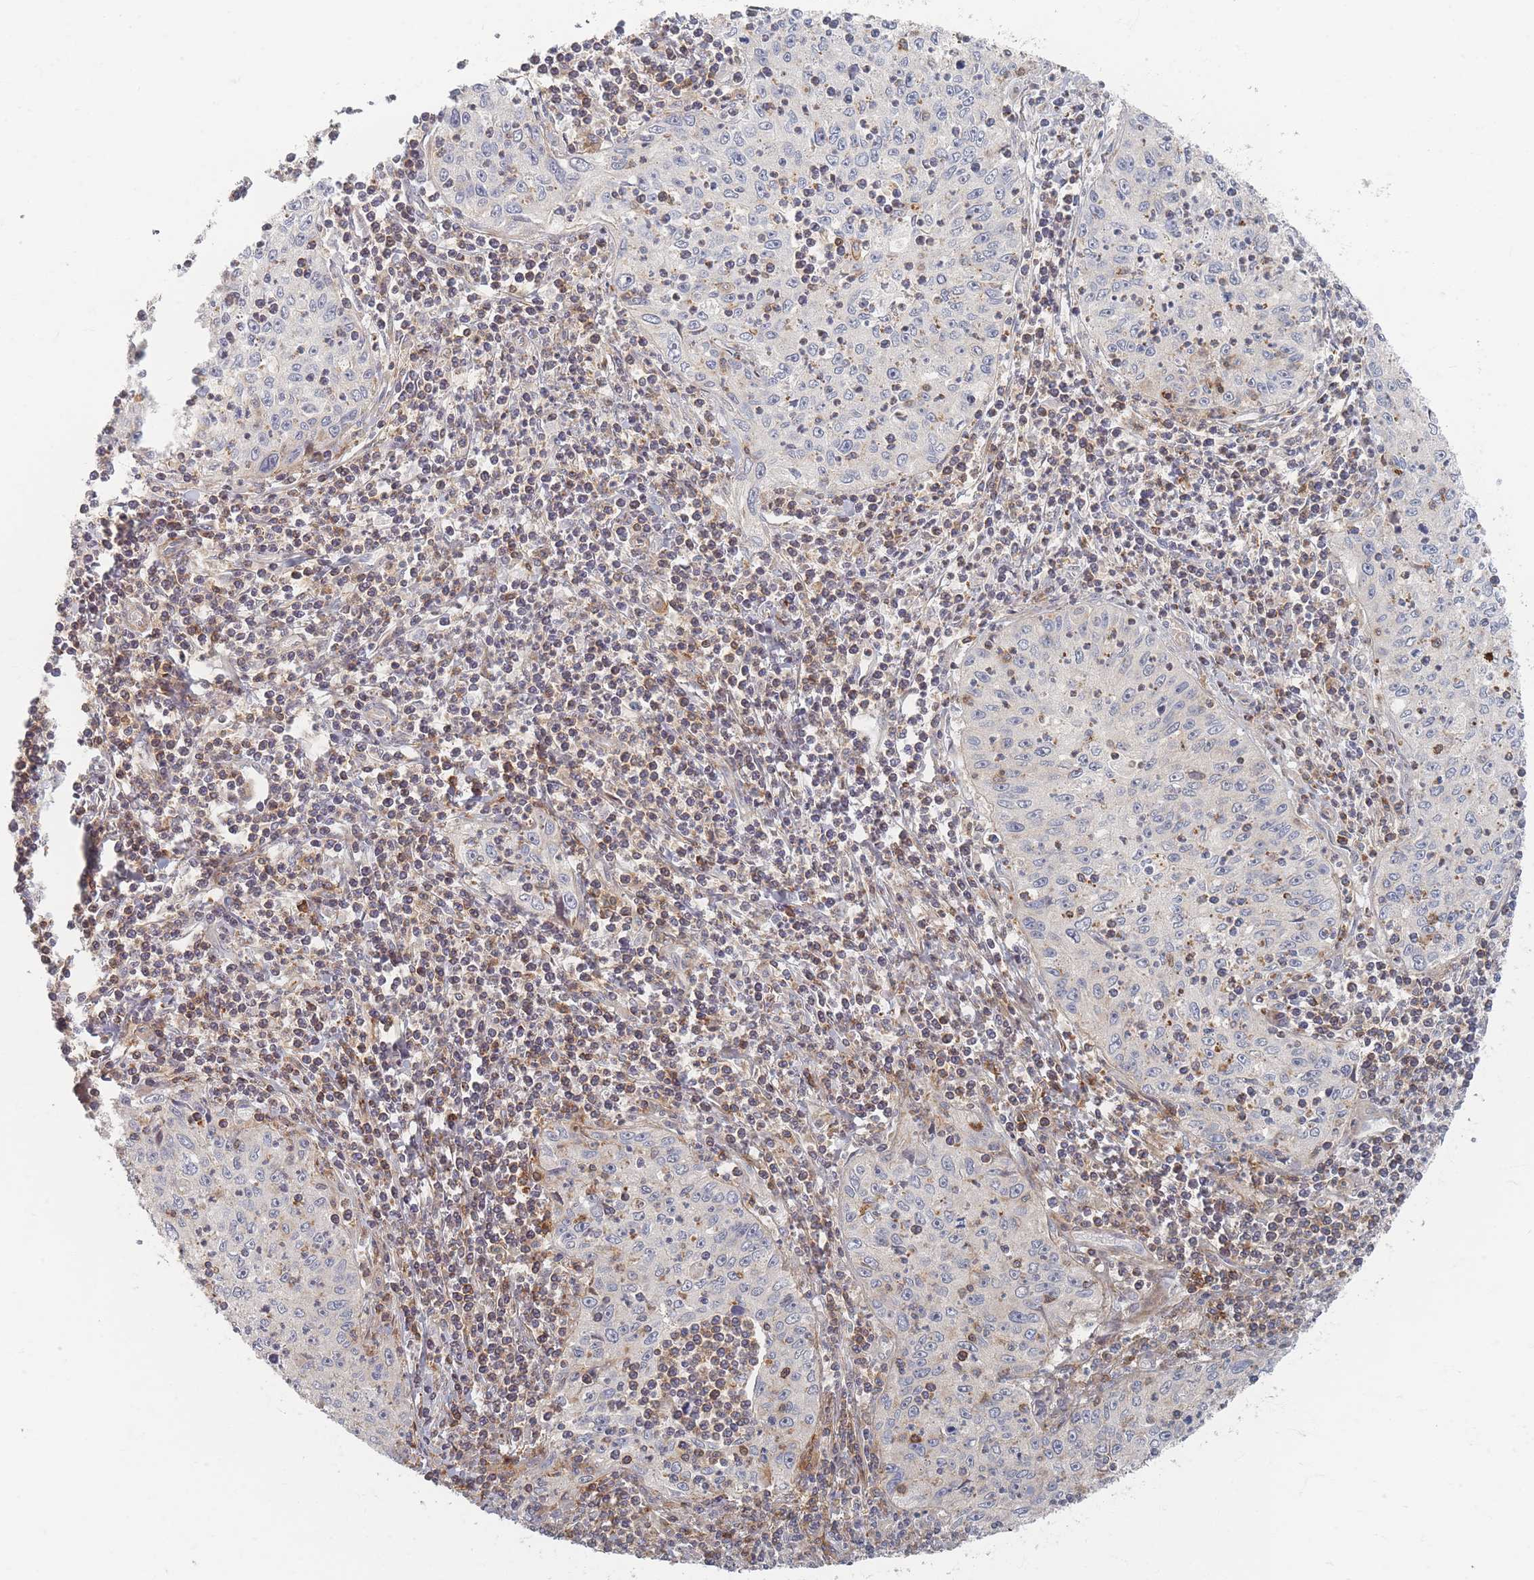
{"staining": {"intensity": "negative", "quantity": "none", "location": "none"}, "tissue": "cervical cancer", "cell_type": "Tumor cells", "image_type": "cancer", "snomed": [{"axis": "morphology", "description": "Squamous cell carcinoma, NOS"}, {"axis": "topography", "description": "Cervix"}], "caption": "Immunohistochemistry (IHC) histopathology image of neoplastic tissue: human squamous cell carcinoma (cervical) stained with DAB exhibits no significant protein staining in tumor cells.", "gene": "ZNF852", "patient": {"sex": "female", "age": 30}}